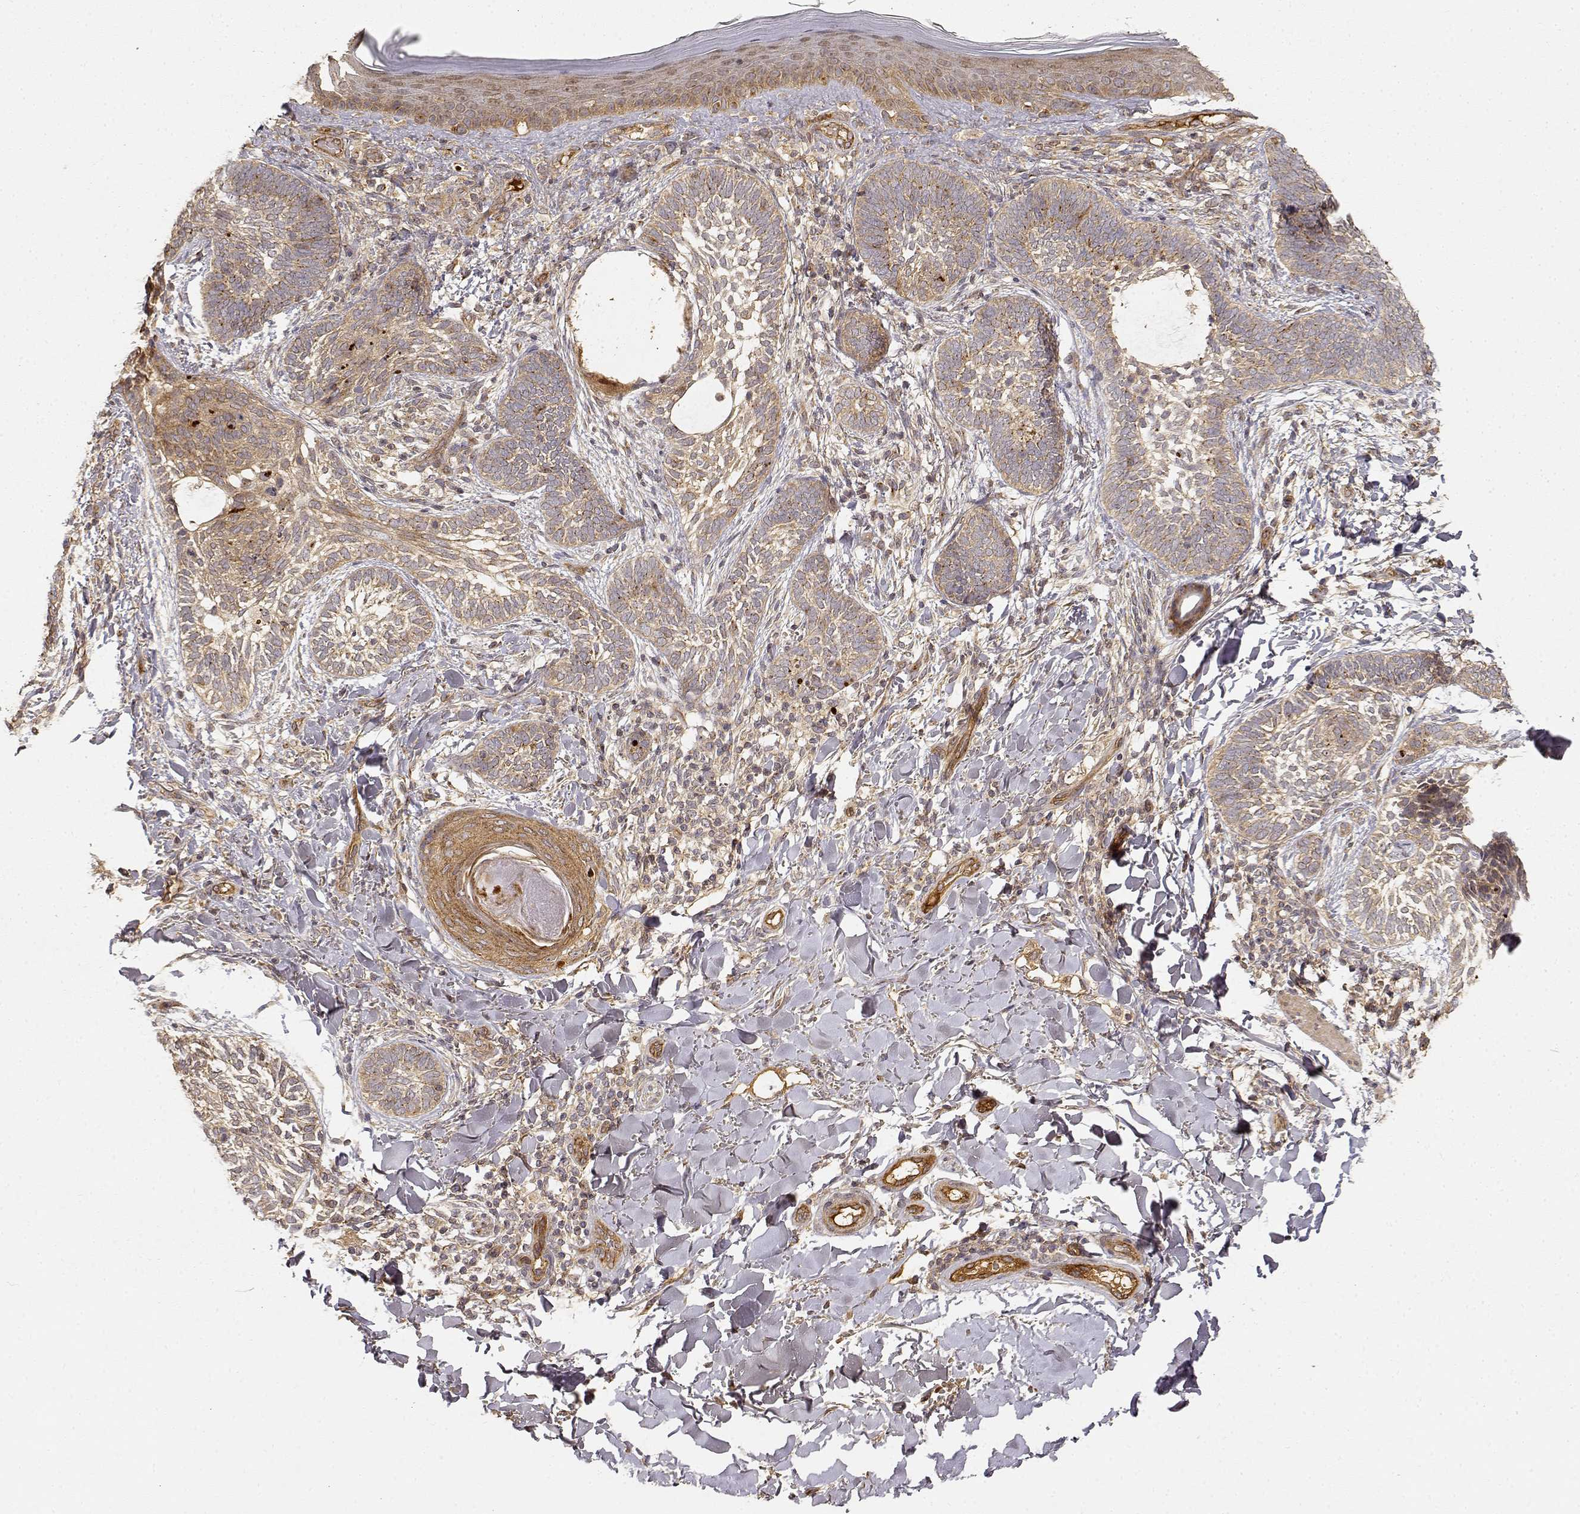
{"staining": {"intensity": "weak", "quantity": ">75%", "location": "cytoplasmic/membranous"}, "tissue": "skin cancer", "cell_type": "Tumor cells", "image_type": "cancer", "snomed": [{"axis": "morphology", "description": "Normal tissue, NOS"}, {"axis": "morphology", "description": "Basal cell carcinoma"}, {"axis": "topography", "description": "Skin"}], "caption": "IHC (DAB (3,3'-diaminobenzidine)) staining of skin cancer (basal cell carcinoma) exhibits weak cytoplasmic/membranous protein expression in approximately >75% of tumor cells. The staining was performed using DAB, with brown indicating positive protein expression. Nuclei are stained blue with hematoxylin.", "gene": "CDK5RAP2", "patient": {"sex": "male", "age": 46}}